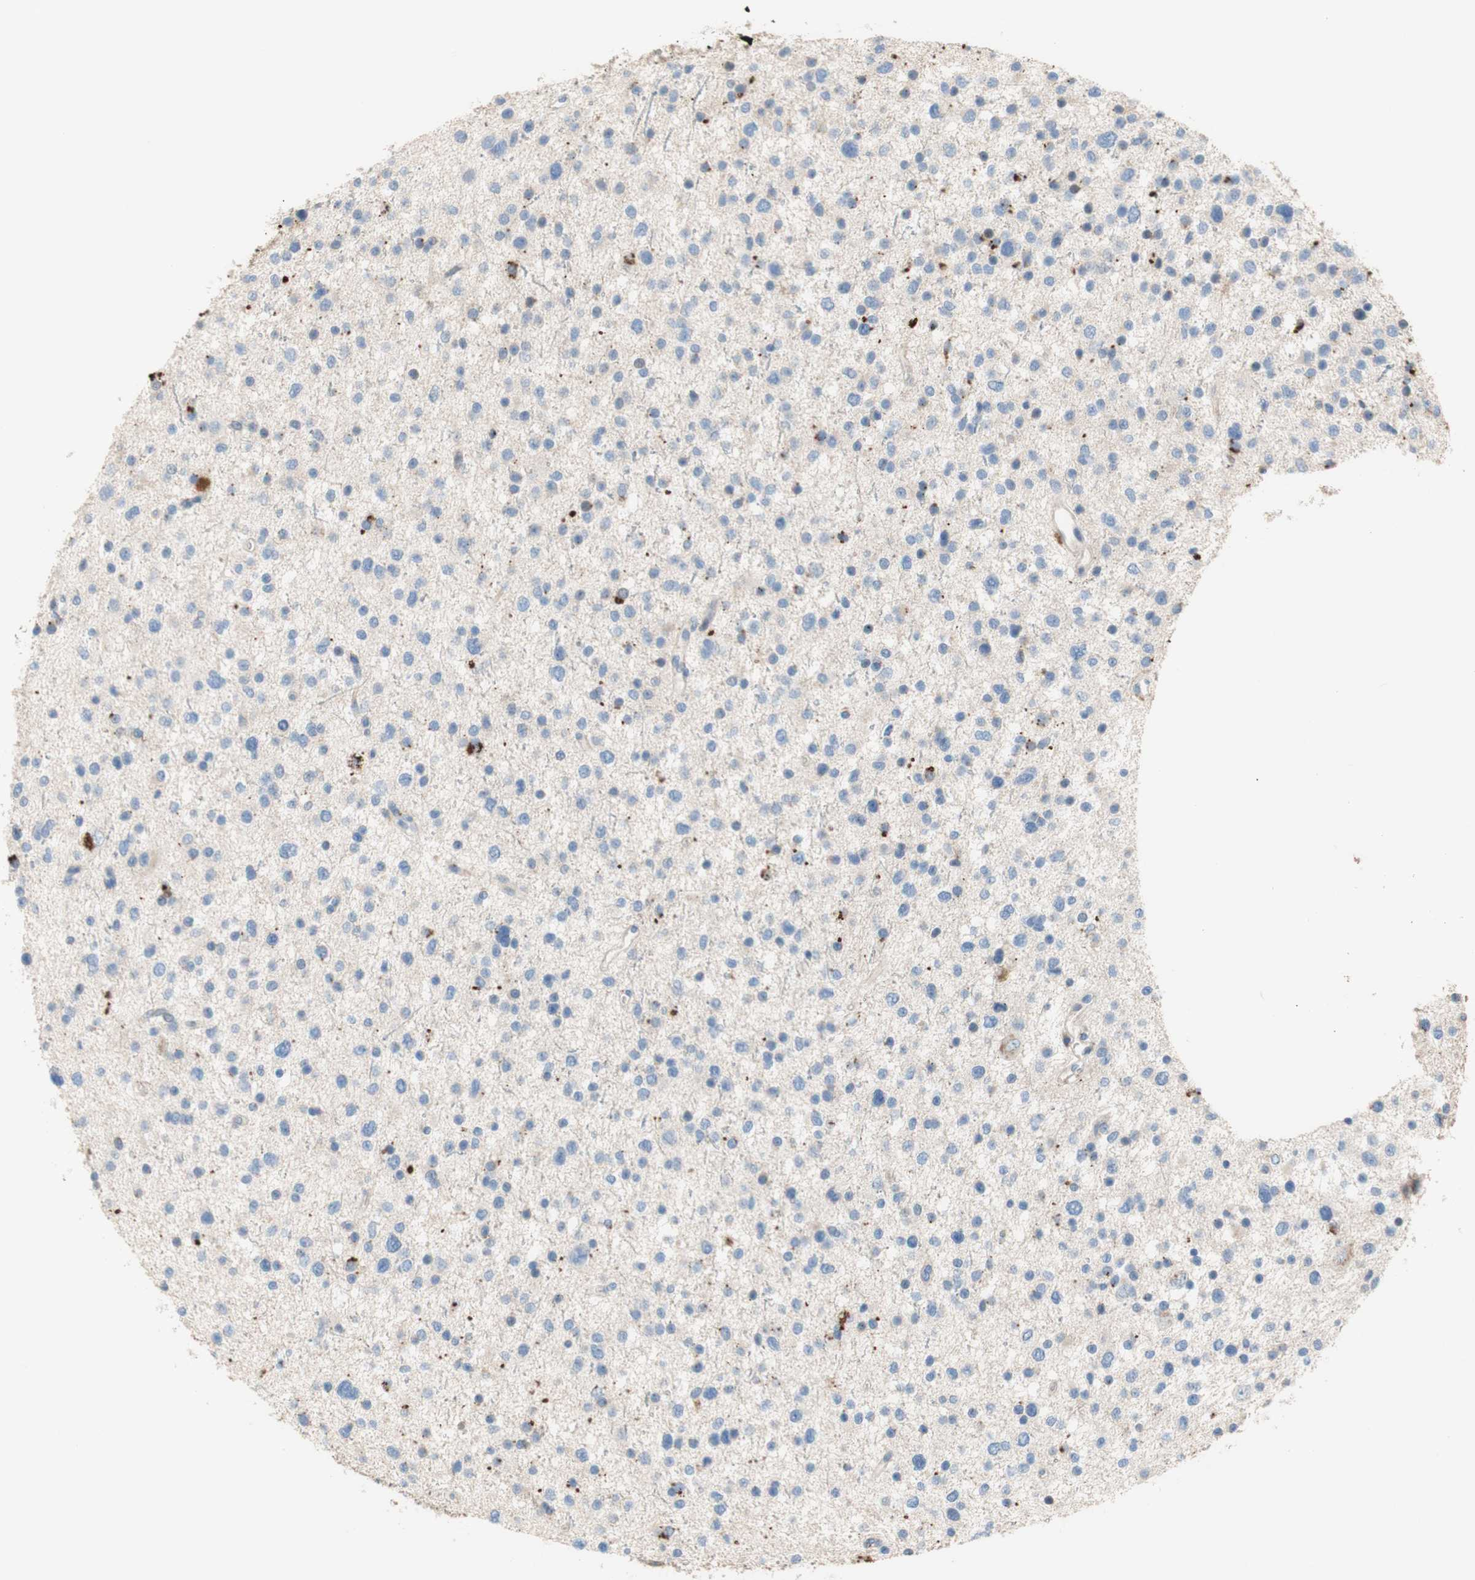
{"staining": {"intensity": "negative", "quantity": "none", "location": "none"}, "tissue": "glioma", "cell_type": "Tumor cells", "image_type": "cancer", "snomed": [{"axis": "morphology", "description": "Glioma, malignant, Low grade"}, {"axis": "topography", "description": "Brain"}], "caption": "Immunohistochemistry histopathology image of neoplastic tissue: low-grade glioma (malignant) stained with DAB shows no significant protein positivity in tumor cells. (Stains: DAB (3,3'-diaminobenzidine) immunohistochemistry (IHC) with hematoxylin counter stain, Microscopy: brightfield microscopy at high magnification).", "gene": "PTPN21", "patient": {"sex": "female", "age": 37}}